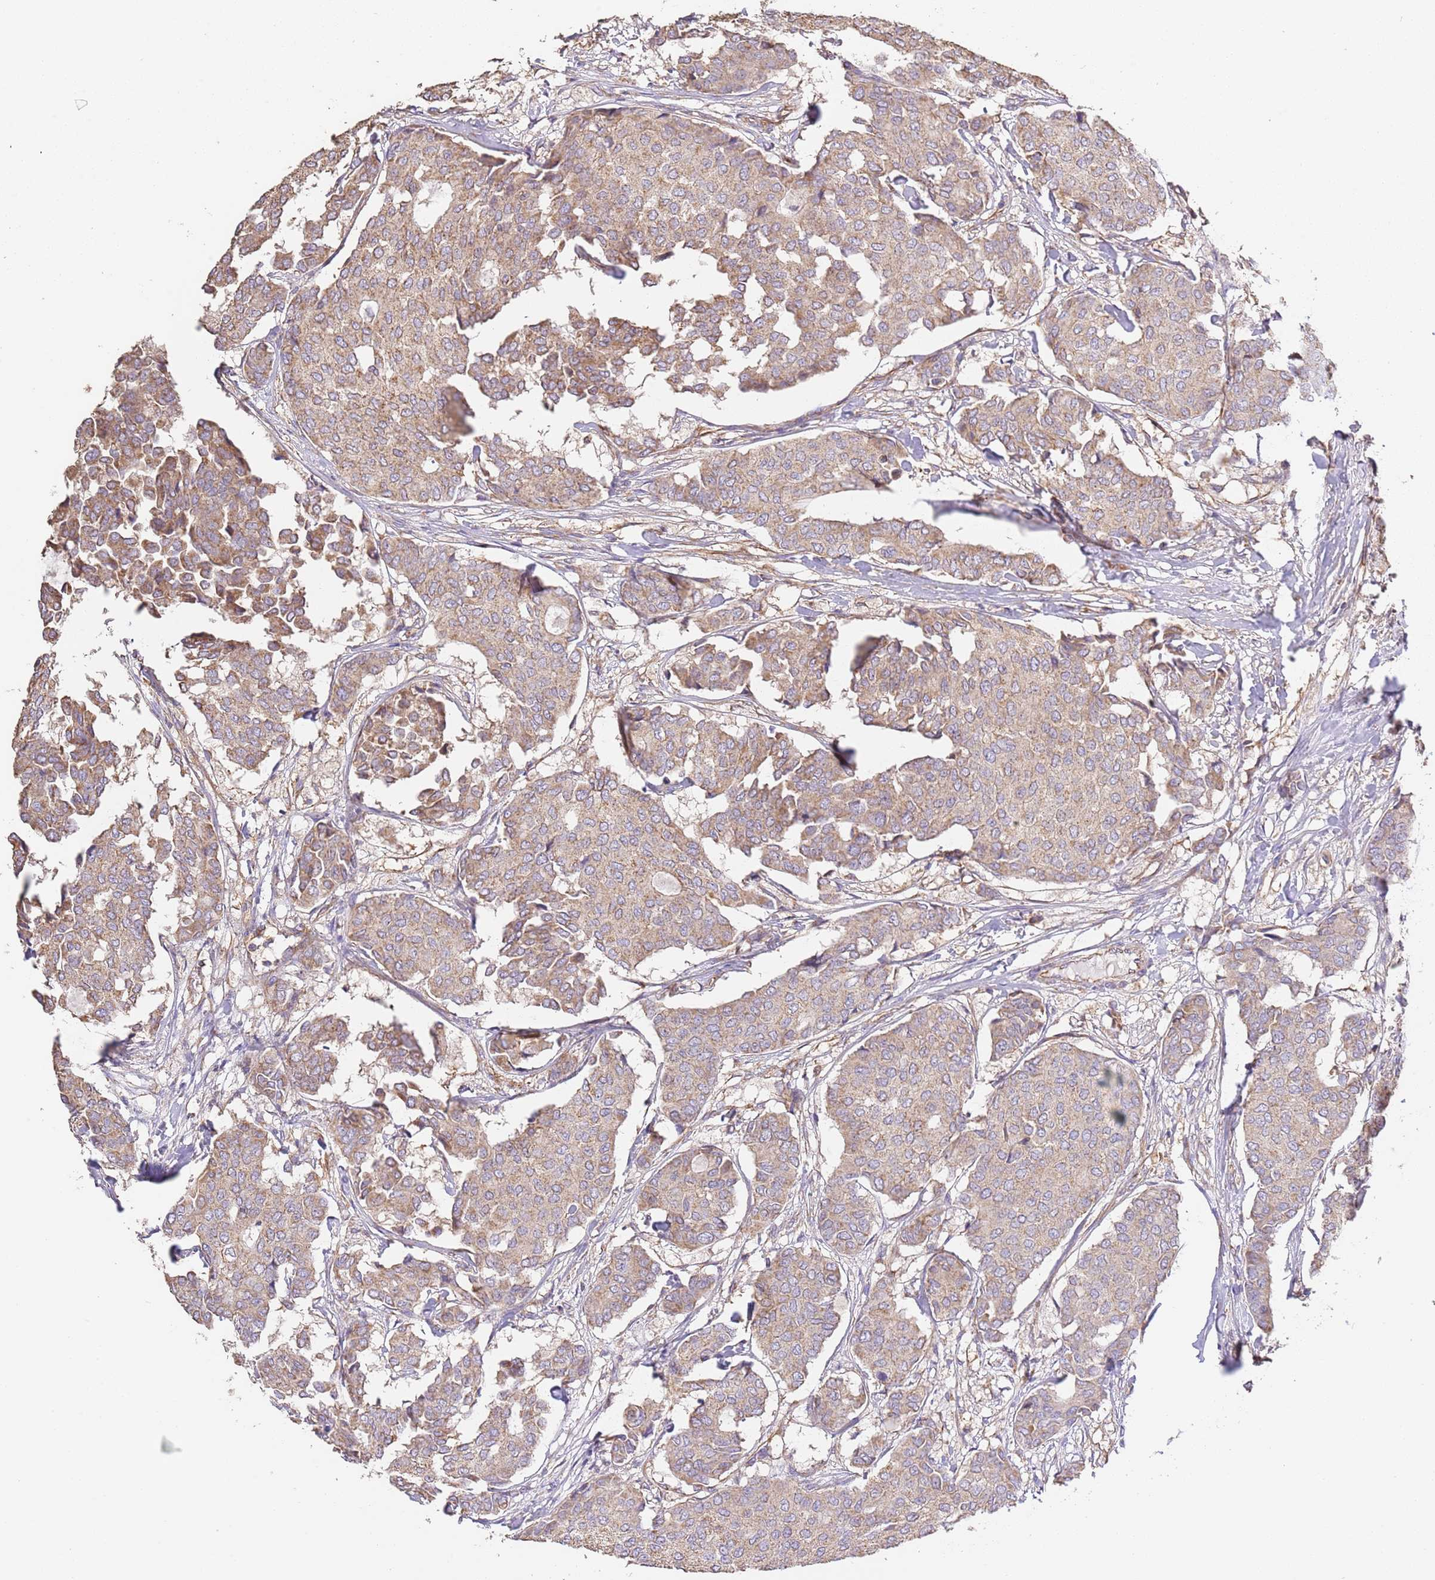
{"staining": {"intensity": "moderate", "quantity": ">75%", "location": "cytoplasmic/membranous"}, "tissue": "breast cancer", "cell_type": "Tumor cells", "image_type": "cancer", "snomed": [{"axis": "morphology", "description": "Duct carcinoma"}, {"axis": "topography", "description": "Breast"}], "caption": "Breast cancer (infiltrating ductal carcinoma) was stained to show a protein in brown. There is medium levels of moderate cytoplasmic/membranous positivity in about >75% of tumor cells.", "gene": "DOCK9", "patient": {"sex": "female", "age": 75}}